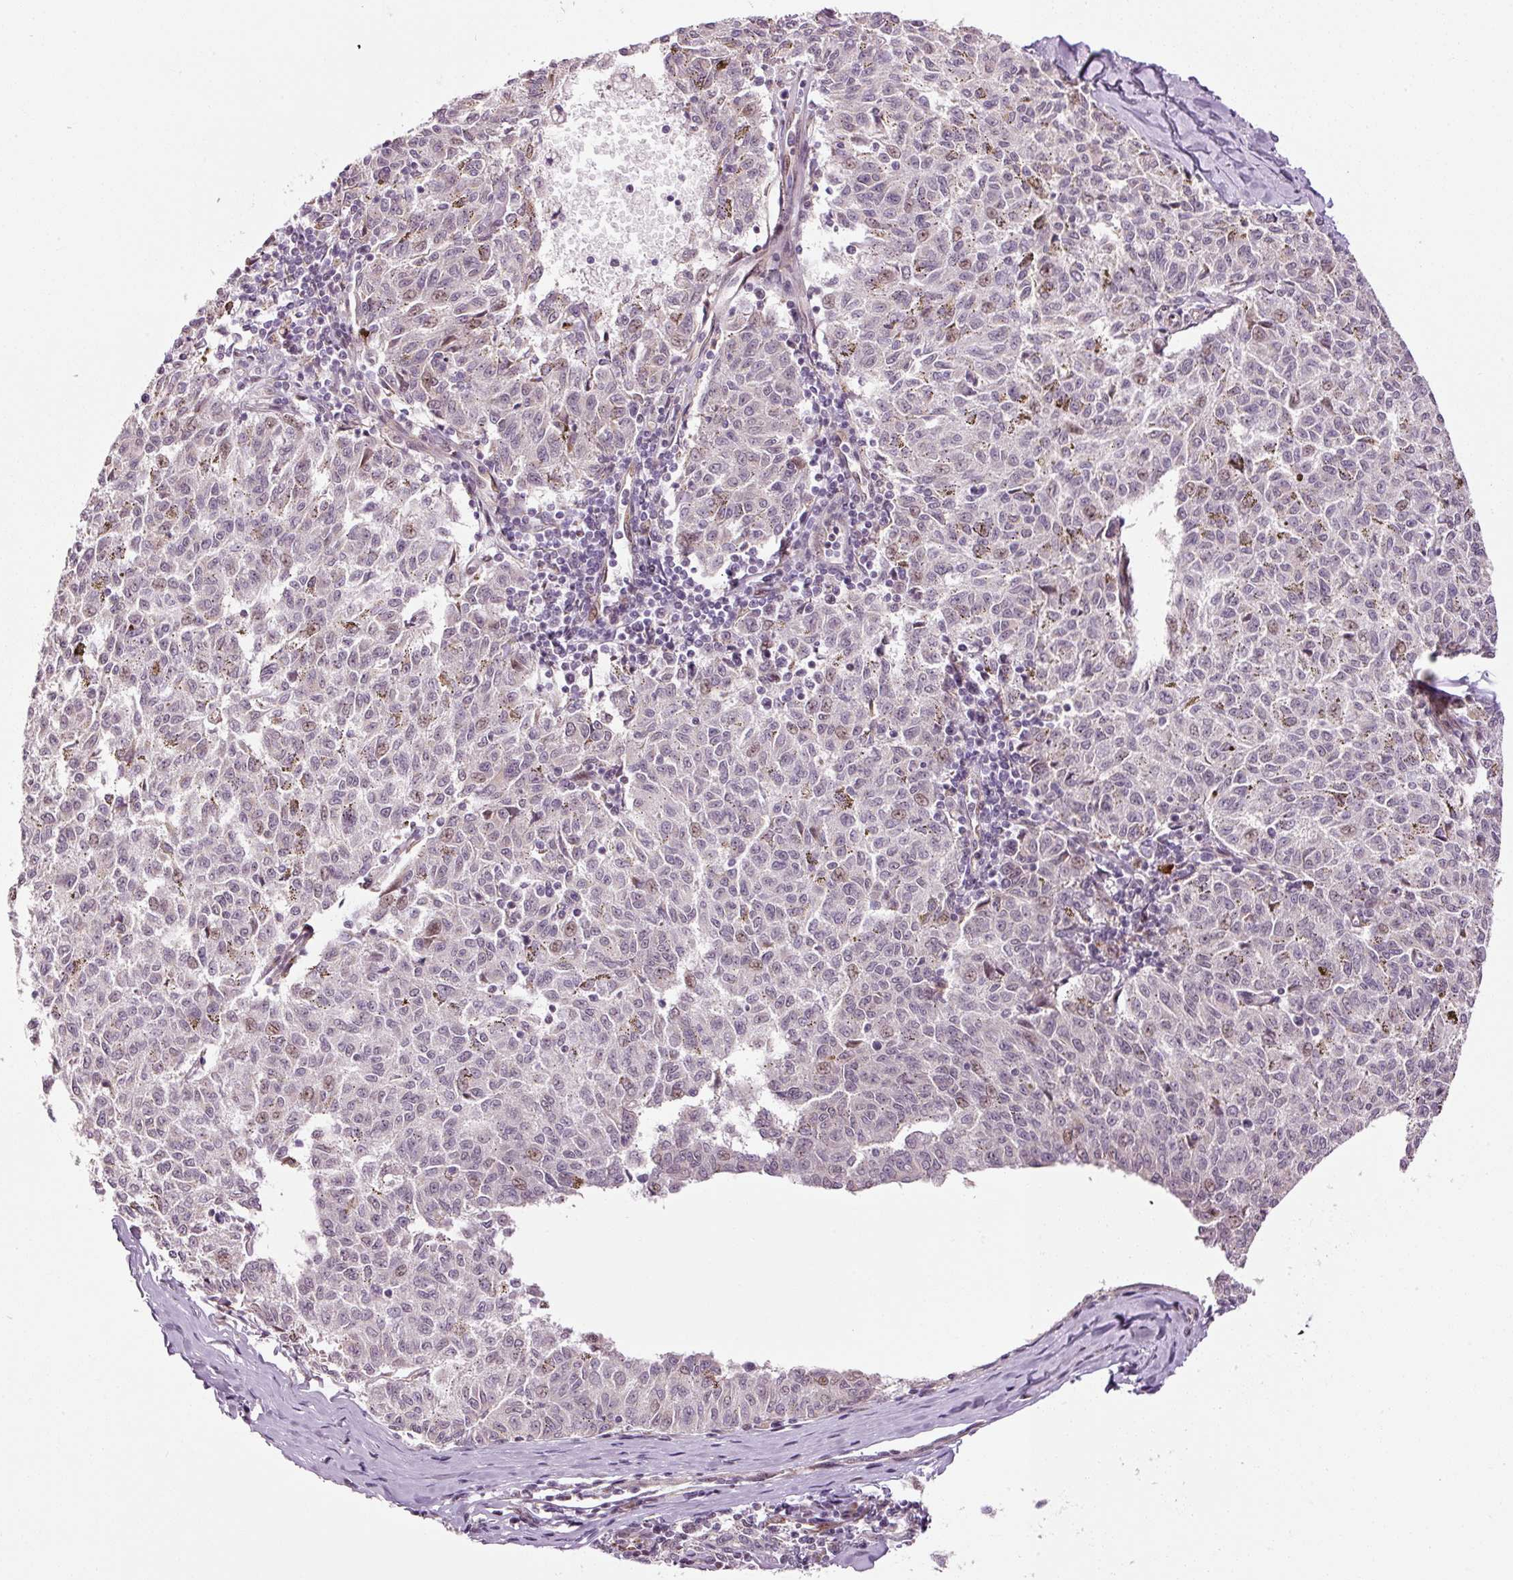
{"staining": {"intensity": "weak", "quantity": "<25%", "location": "nuclear"}, "tissue": "melanoma", "cell_type": "Tumor cells", "image_type": "cancer", "snomed": [{"axis": "morphology", "description": "Malignant melanoma, NOS"}, {"axis": "topography", "description": "Skin"}], "caption": "DAB immunohistochemical staining of human malignant melanoma reveals no significant staining in tumor cells. Nuclei are stained in blue.", "gene": "ANKRD20A1", "patient": {"sex": "female", "age": 72}}